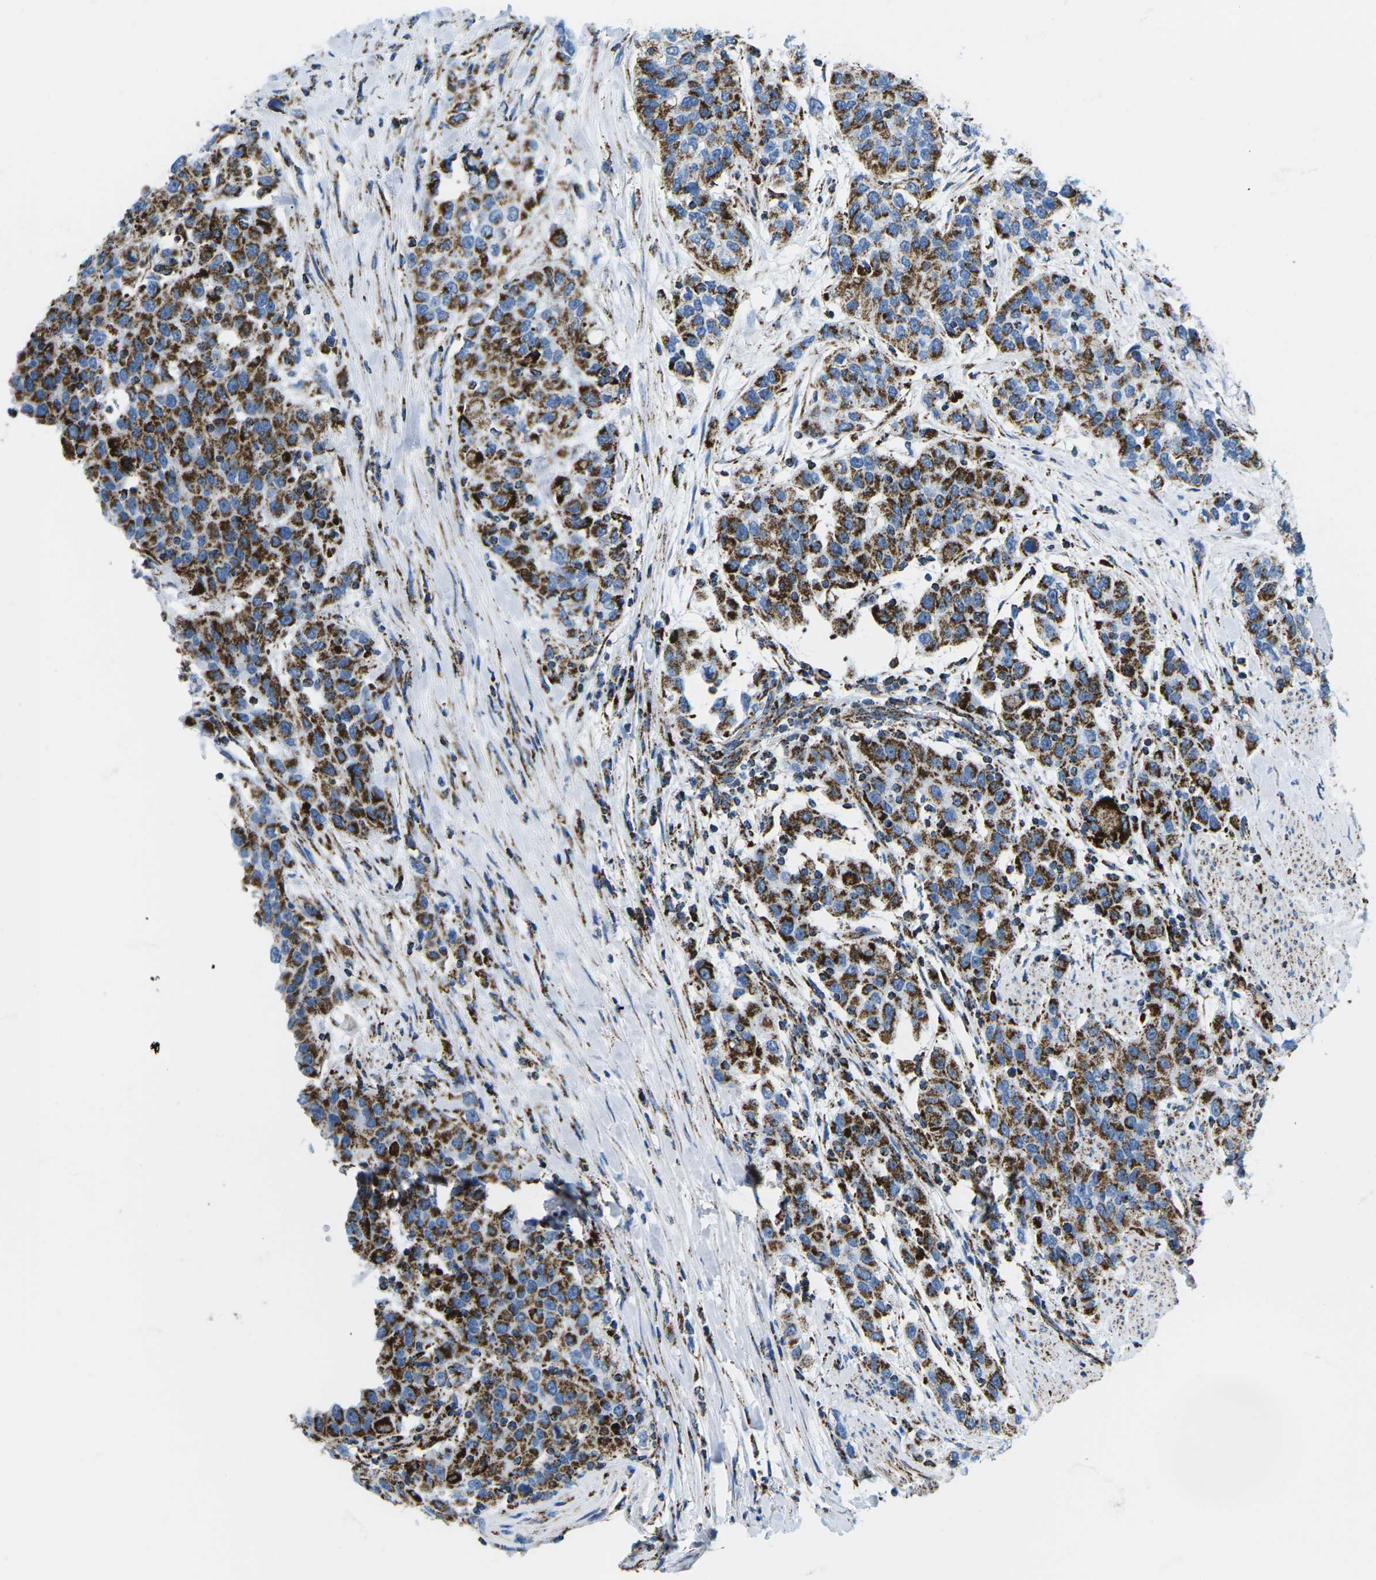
{"staining": {"intensity": "strong", "quantity": ">75%", "location": "cytoplasmic/membranous"}, "tissue": "urothelial cancer", "cell_type": "Tumor cells", "image_type": "cancer", "snomed": [{"axis": "morphology", "description": "Urothelial carcinoma, High grade"}, {"axis": "topography", "description": "Urinary bladder"}], "caption": "About >75% of tumor cells in urothelial cancer reveal strong cytoplasmic/membranous protein expression as visualized by brown immunohistochemical staining.", "gene": "COX6C", "patient": {"sex": "female", "age": 80}}